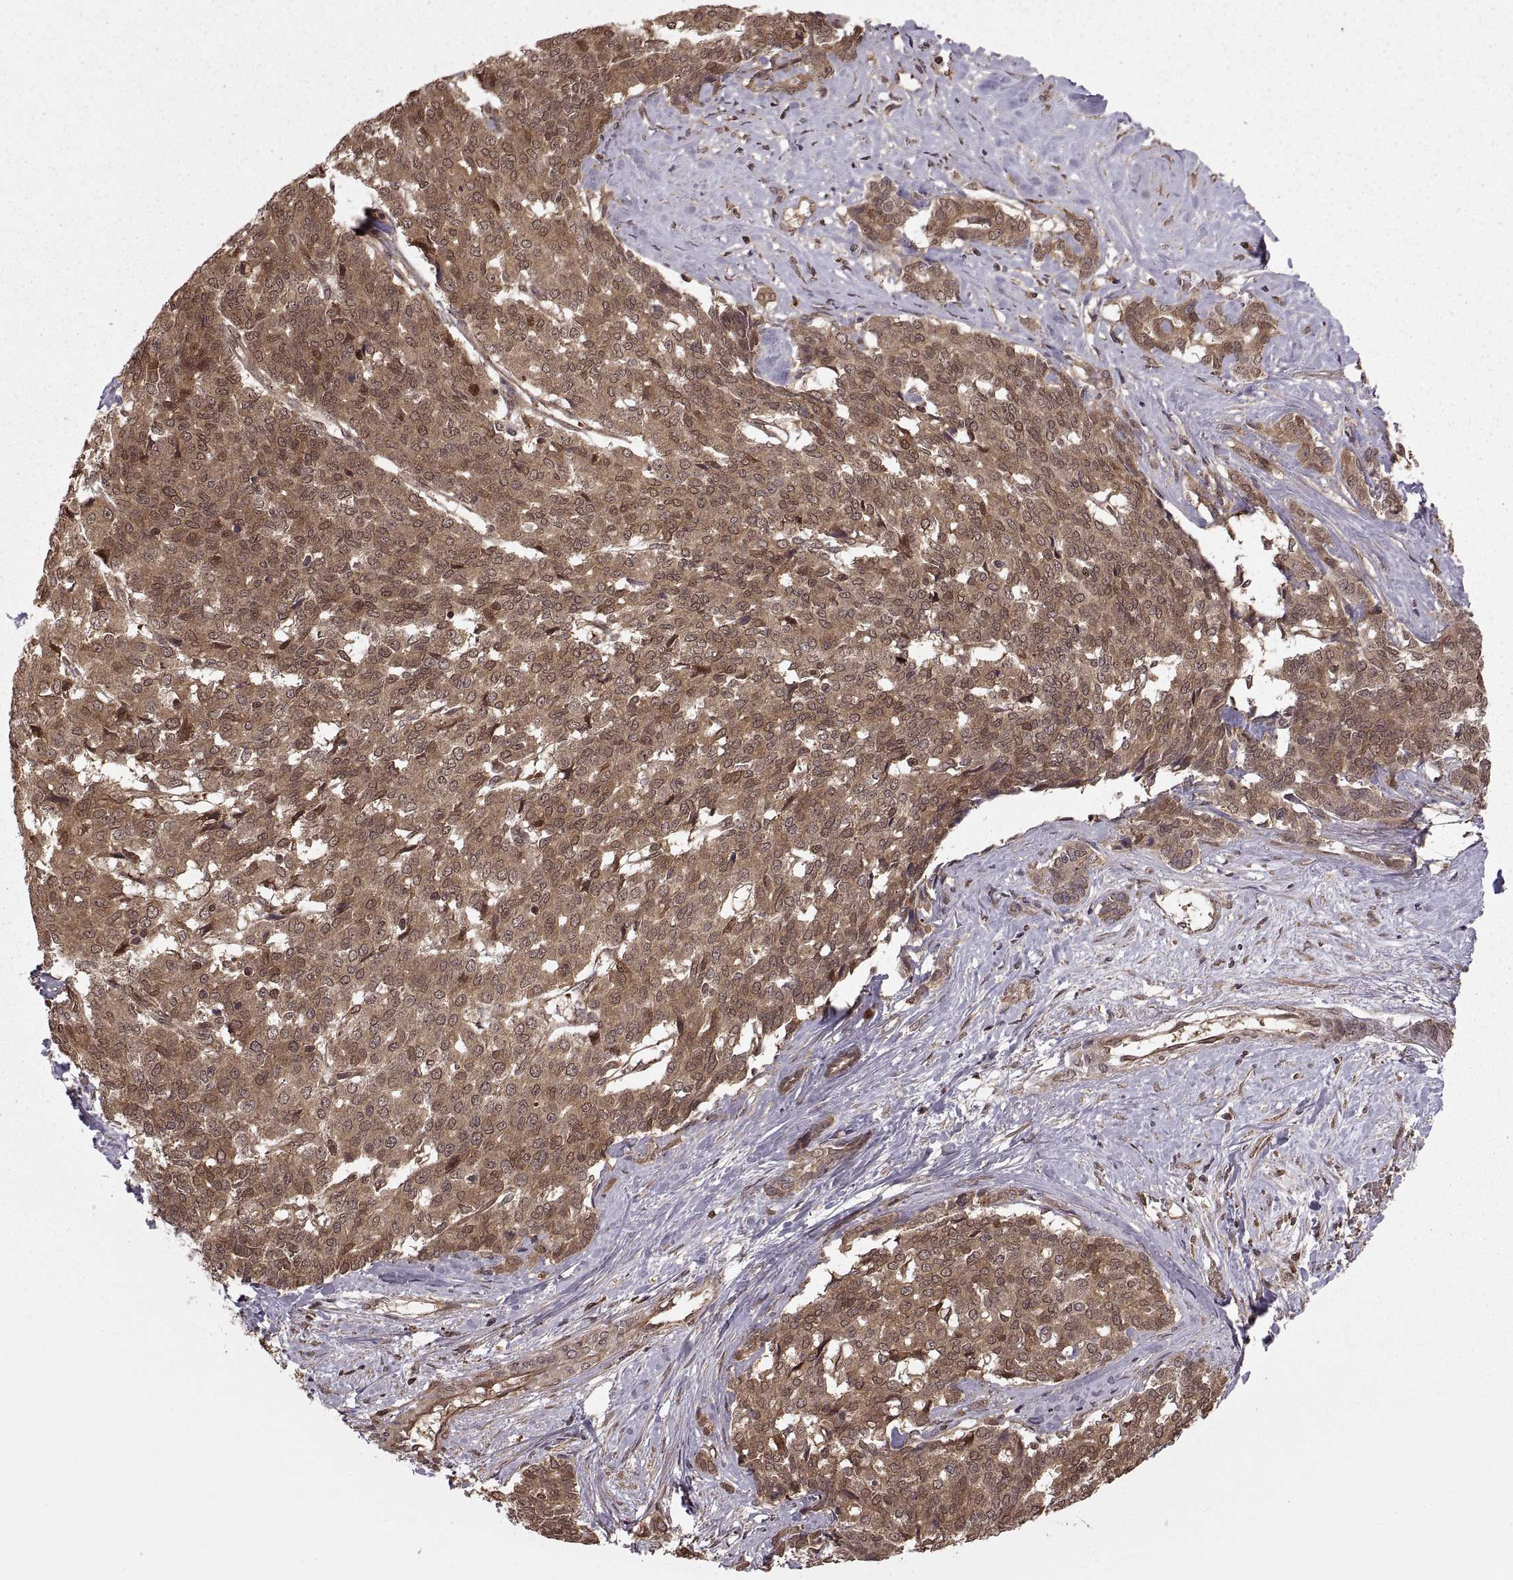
{"staining": {"intensity": "moderate", "quantity": ">75%", "location": "cytoplasmic/membranous"}, "tissue": "liver cancer", "cell_type": "Tumor cells", "image_type": "cancer", "snomed": [{"axis": "morphology", "description": "Cholangiocarcinoma"}, {"axis": "topography", "description": "Liver"}], "caption": "Immunohistochemistry image of neoplastic tissue: liver cancer (cholangiocarcinoma) stained using immunohistochemistry shows medium levels of moderate protein expression localized specifically in the cytoplasmic/membranous of tumor cells, appearing as a cytoplasmic/membranous brown color.", "gene": "DEDD", "patient": {"sex": "female", "age": 47}}